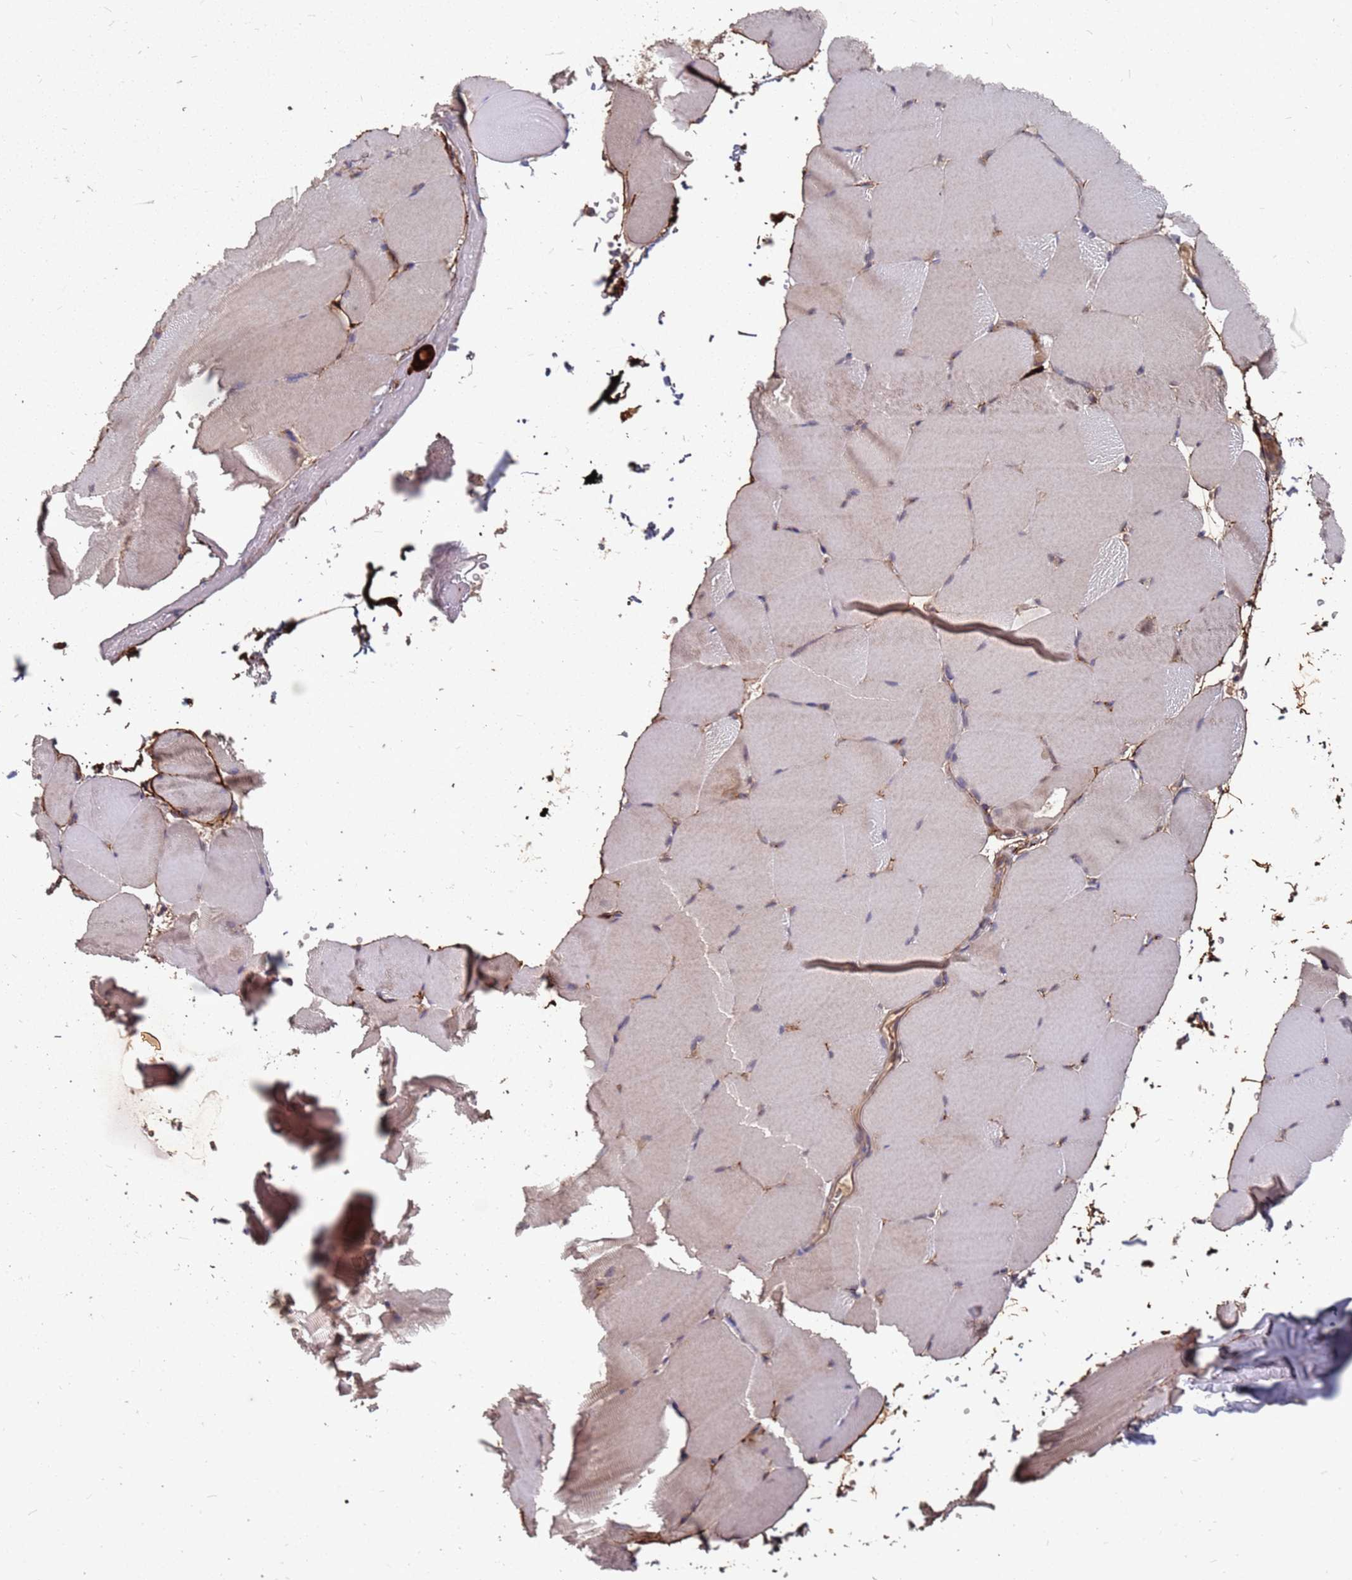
{"staining": {"intensity": "weak", "quantity": "<25%", "location": "cytoplasmic/membranous"}, "tissue": "skeletal muscle", "cell_type": "Myocytes", "image_type": "normal", "snomed": [{"axis": "morphology", "description": "Normal tissue, NOS"}, {"axis": "topography", "description": "Skeletal muscle"}, {"axis": "topography", "description": "Parathyroid gland"}], "caption": "The immunohistochemistry photomicrograph has no significant staining in myocytes of skeletal muscle. (Immunohistochemistry, brightfield microscopy, high magnification).", "gene": "PRORP", "patient": {"sex": "female", "age": 37}}